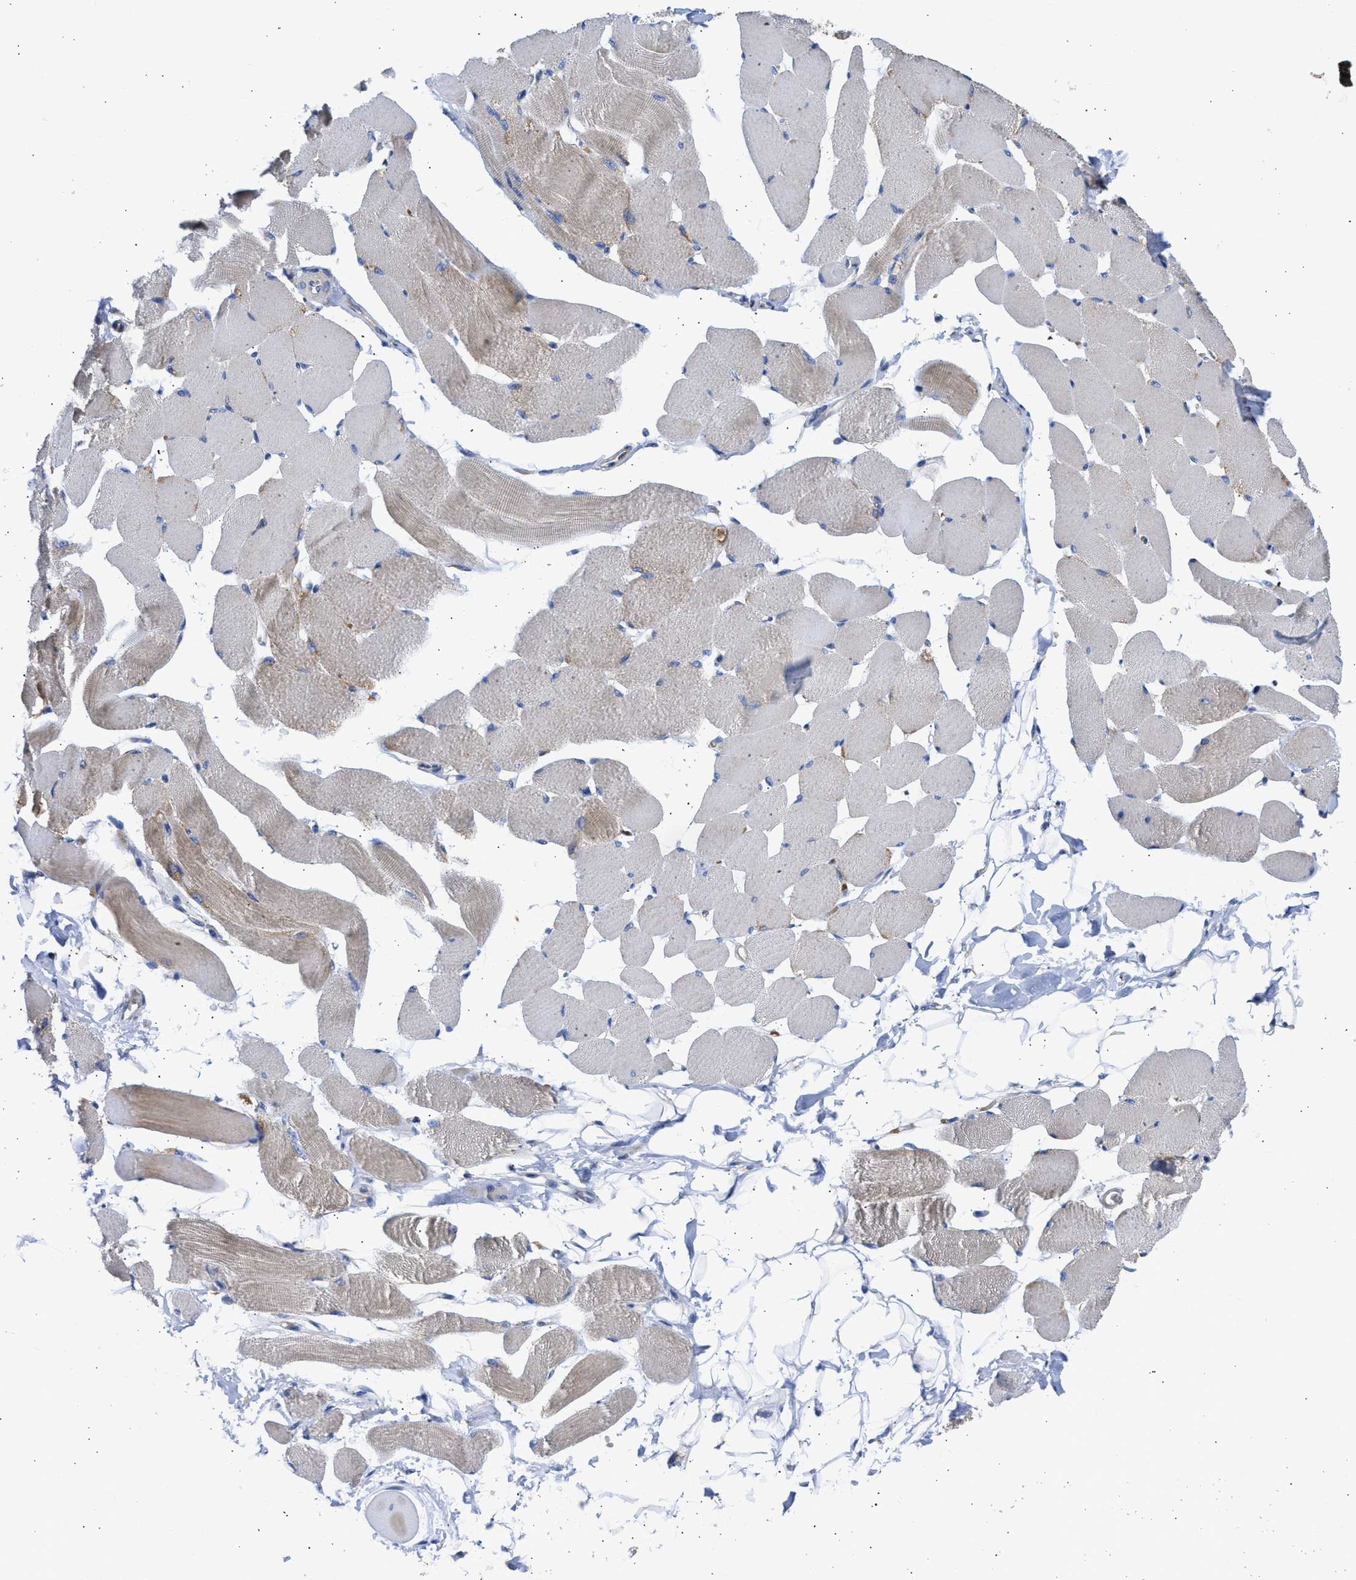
{"staining": {"intensity": "weak", "quantity": "<25%", "location": "cytoplasmic/membranous"}, "tissue": "skeletal muscle", "cell_type": "Myocytes", "image_type": "normal", "snomed": [{"axis": "morphology", "description": "Normal tissue, NOS"}, {"axis": "topography", "description": "Skeletal muscle"}, {"axis": "topography", "description": "Peripheral nerve tissue"}], "caption": "The image displays no staining of myocytes in normal skeletal muscle. The staining is performed using DAB (3,3'-diaminobenzidine) brown chromogen with nuclei counter-stained in using hematoxylin.", "gene": "BTG3", "patient": {"sex": "female", "age": 84}}